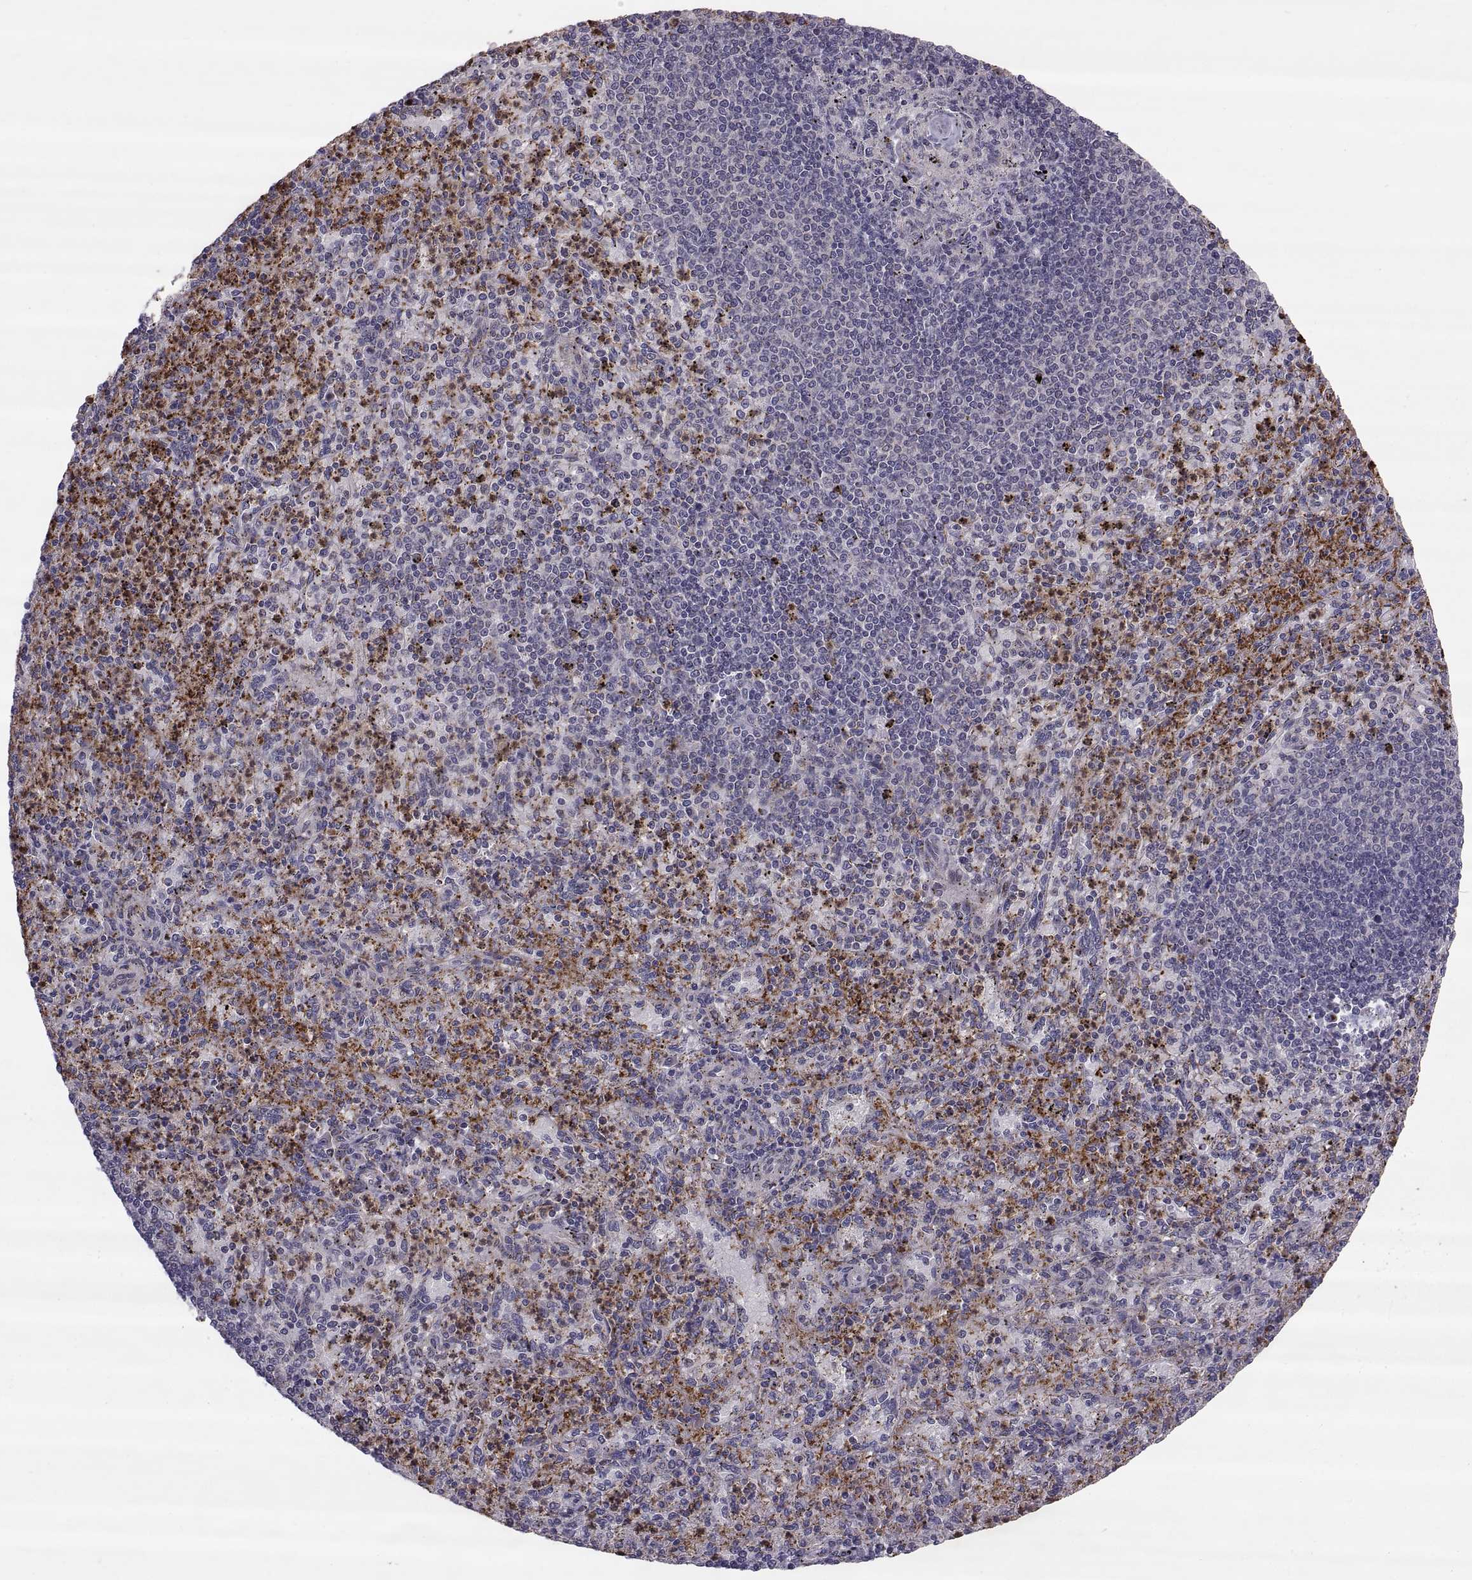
{"staining": {"intensity": "moderate", "quantity": ">75%", "location": "cytoplasmic/membranous"}, "tissue": "spleen", "cell_type": "Cells in red pulp", "image_type": "normal", "snomed": [{"axis": "morphology", "description": "Normal tissue, NOS"}, {"axis": "topography", "description": "Spleen"}], "caption": "Moderate cytoplasmic/membranous expression is identified in about >75% of cells in red pulp in benign spleen.", "gene": "TESC", "patient": {"sex": "male", "age": 60}}